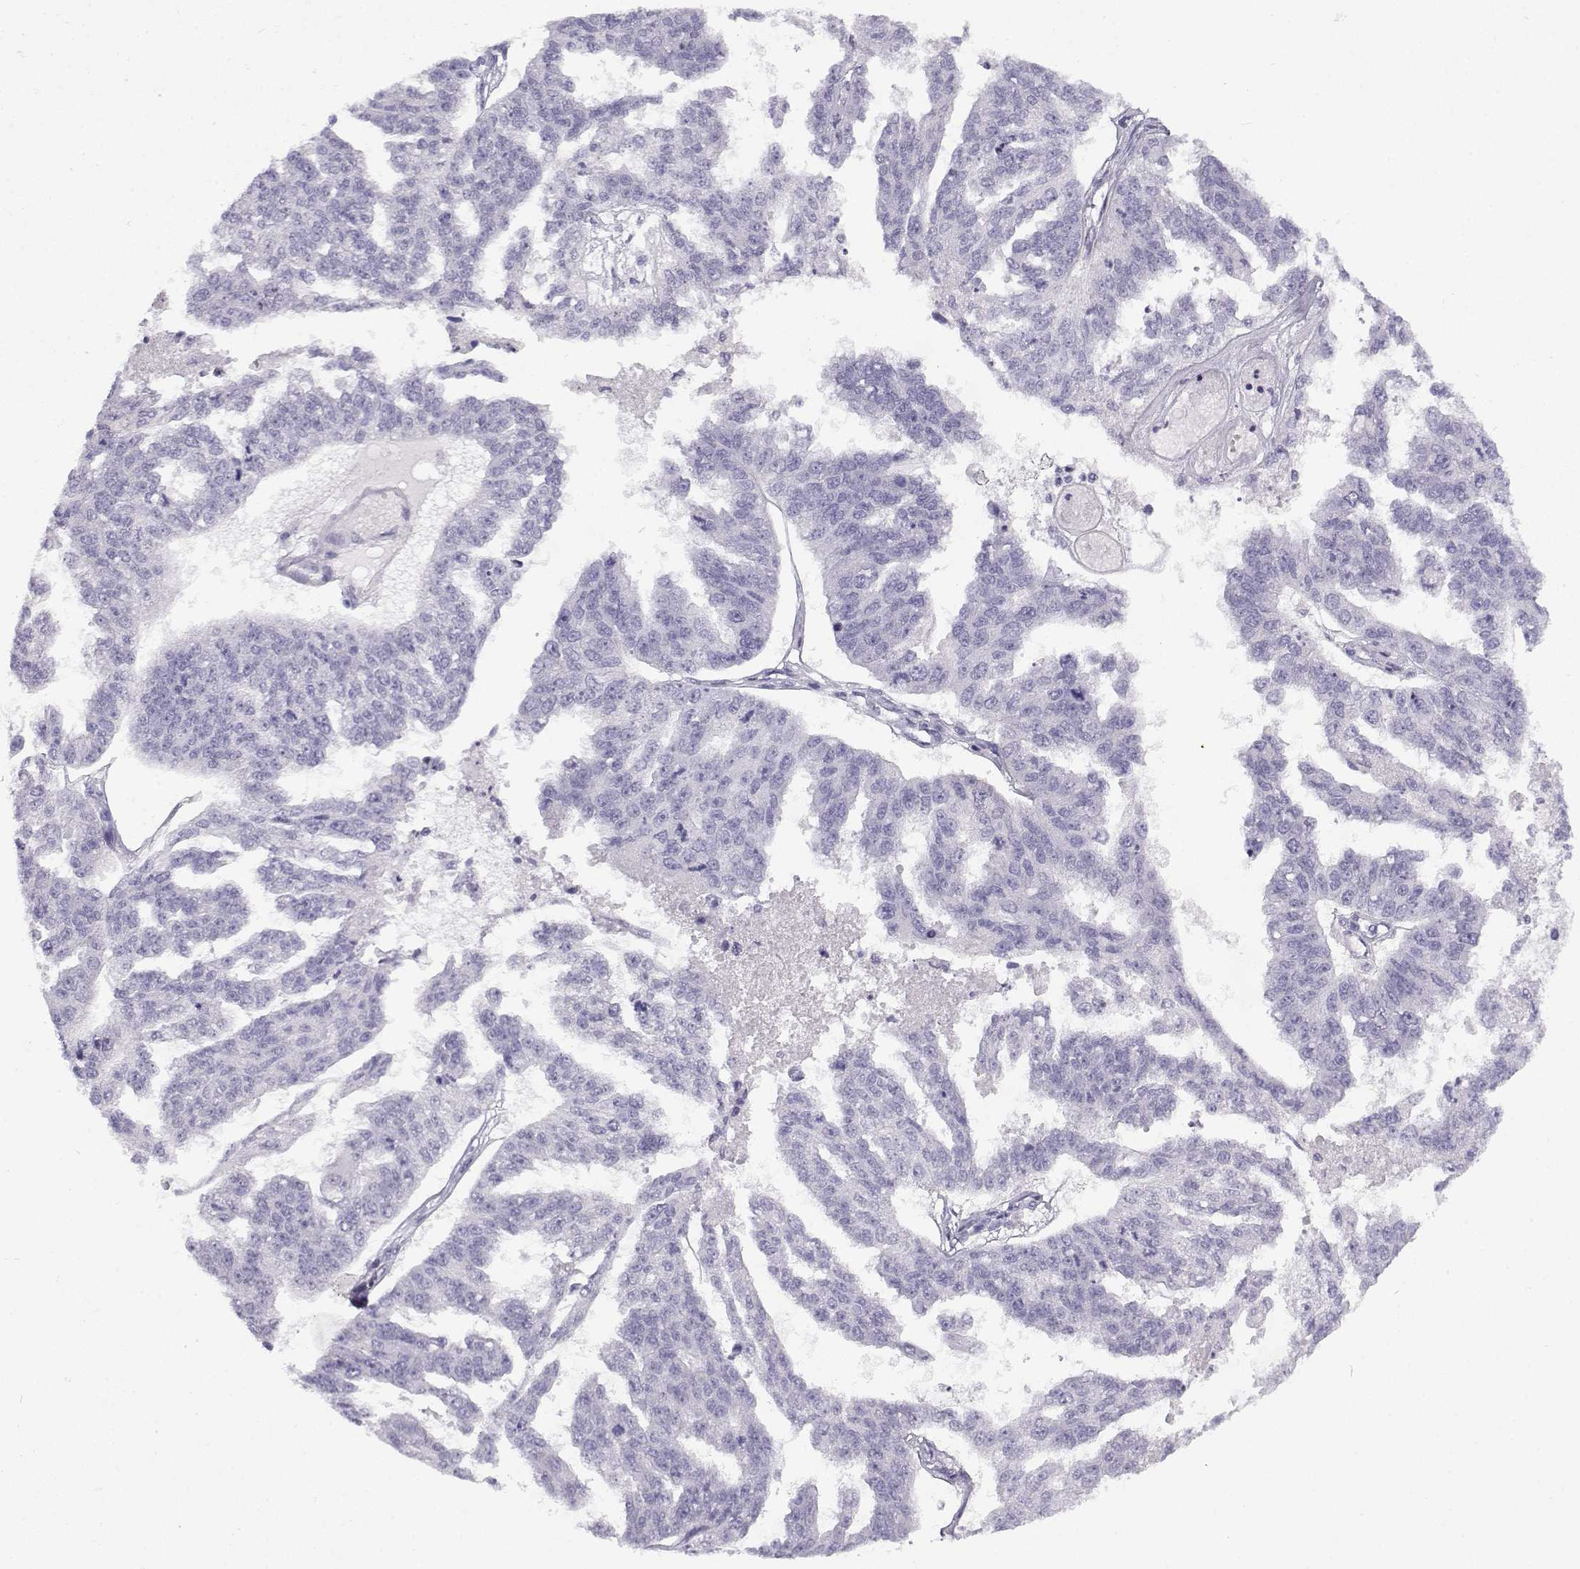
{"staining": {"intensity": "negative", "quantity": "none", "location": "none"}, "tissue": "ovarian cancer", "cell_type": "Tumor cells", "image_type": "cancer", "snomed": [{"axis": "morphology", "description": "Cystadenocarcinoma, serous, NOS"}, {"axis": "topography", "description": "Ovary"}], "caption": "An image of human ovarian serous cystadenocarcinoma is negative for staining in tumor cells. (DAB immunohistochemistry with hematoxylin counter stain).", "gene": "GTSF1L", "patient": {"sex": "female", "age": 58}}